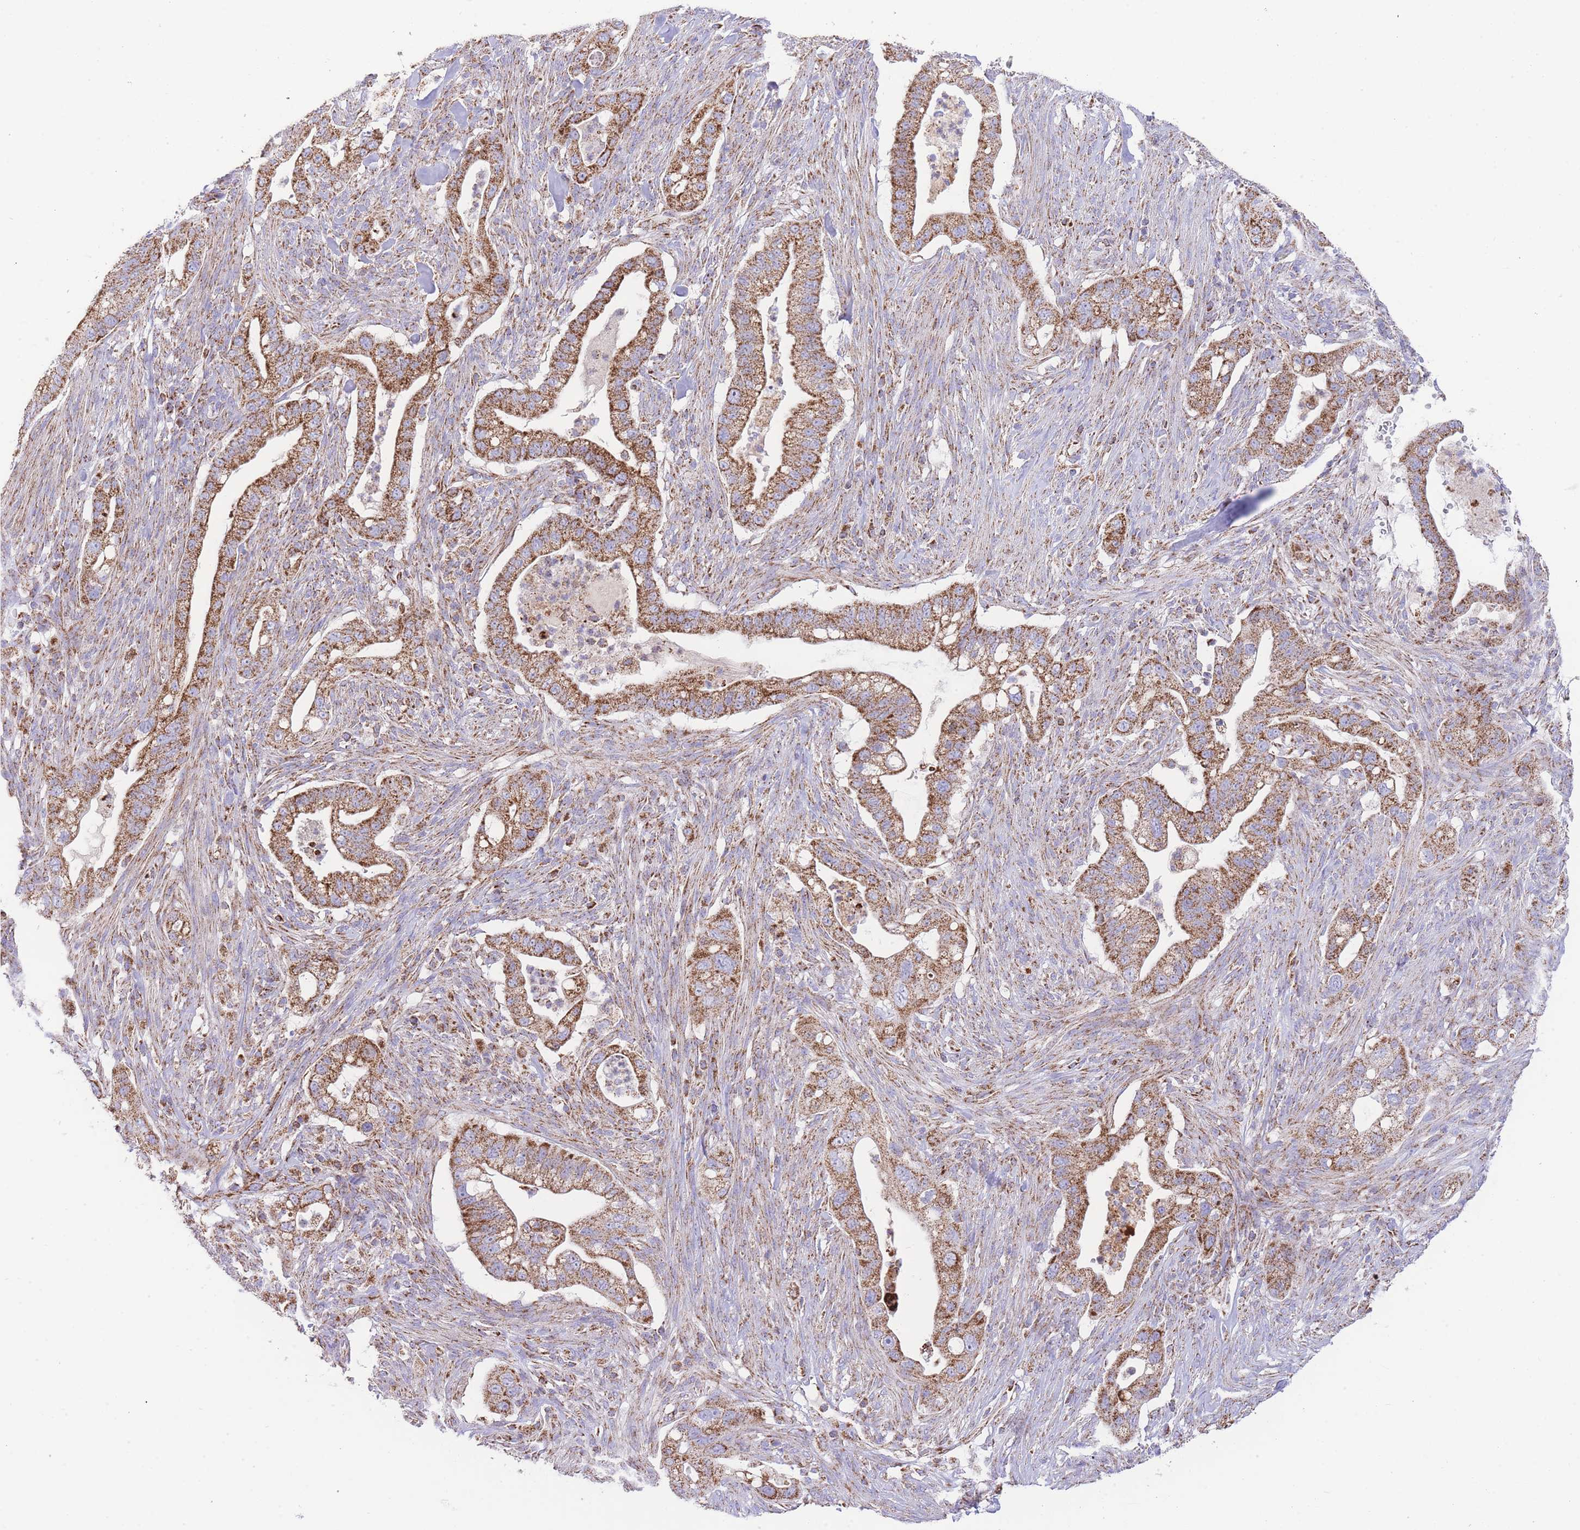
{"staining": {"intensity": "strong", "quantity": ">75%", "location": "cytoplasmic/membranous"}, "tissue": "pancreatic cancer", "cell_type": "Tumor cells", "image_type": "cancer", "snomed": [{"axis": "morphology", "description": "Adenocarcinoma, NOS"}, {"axis": "topography", "description": "Pancreas"}], "caption": "IHC micrograph of human pancreatic cancer (adenocarcinoma) stained for a protein (brown), which exhibits high levels of strong cytoplasmic/membranous staining in about >75% of tumor cells.", "gene": "GSTM1", "patient": {"sex": "male", "age": 44}}